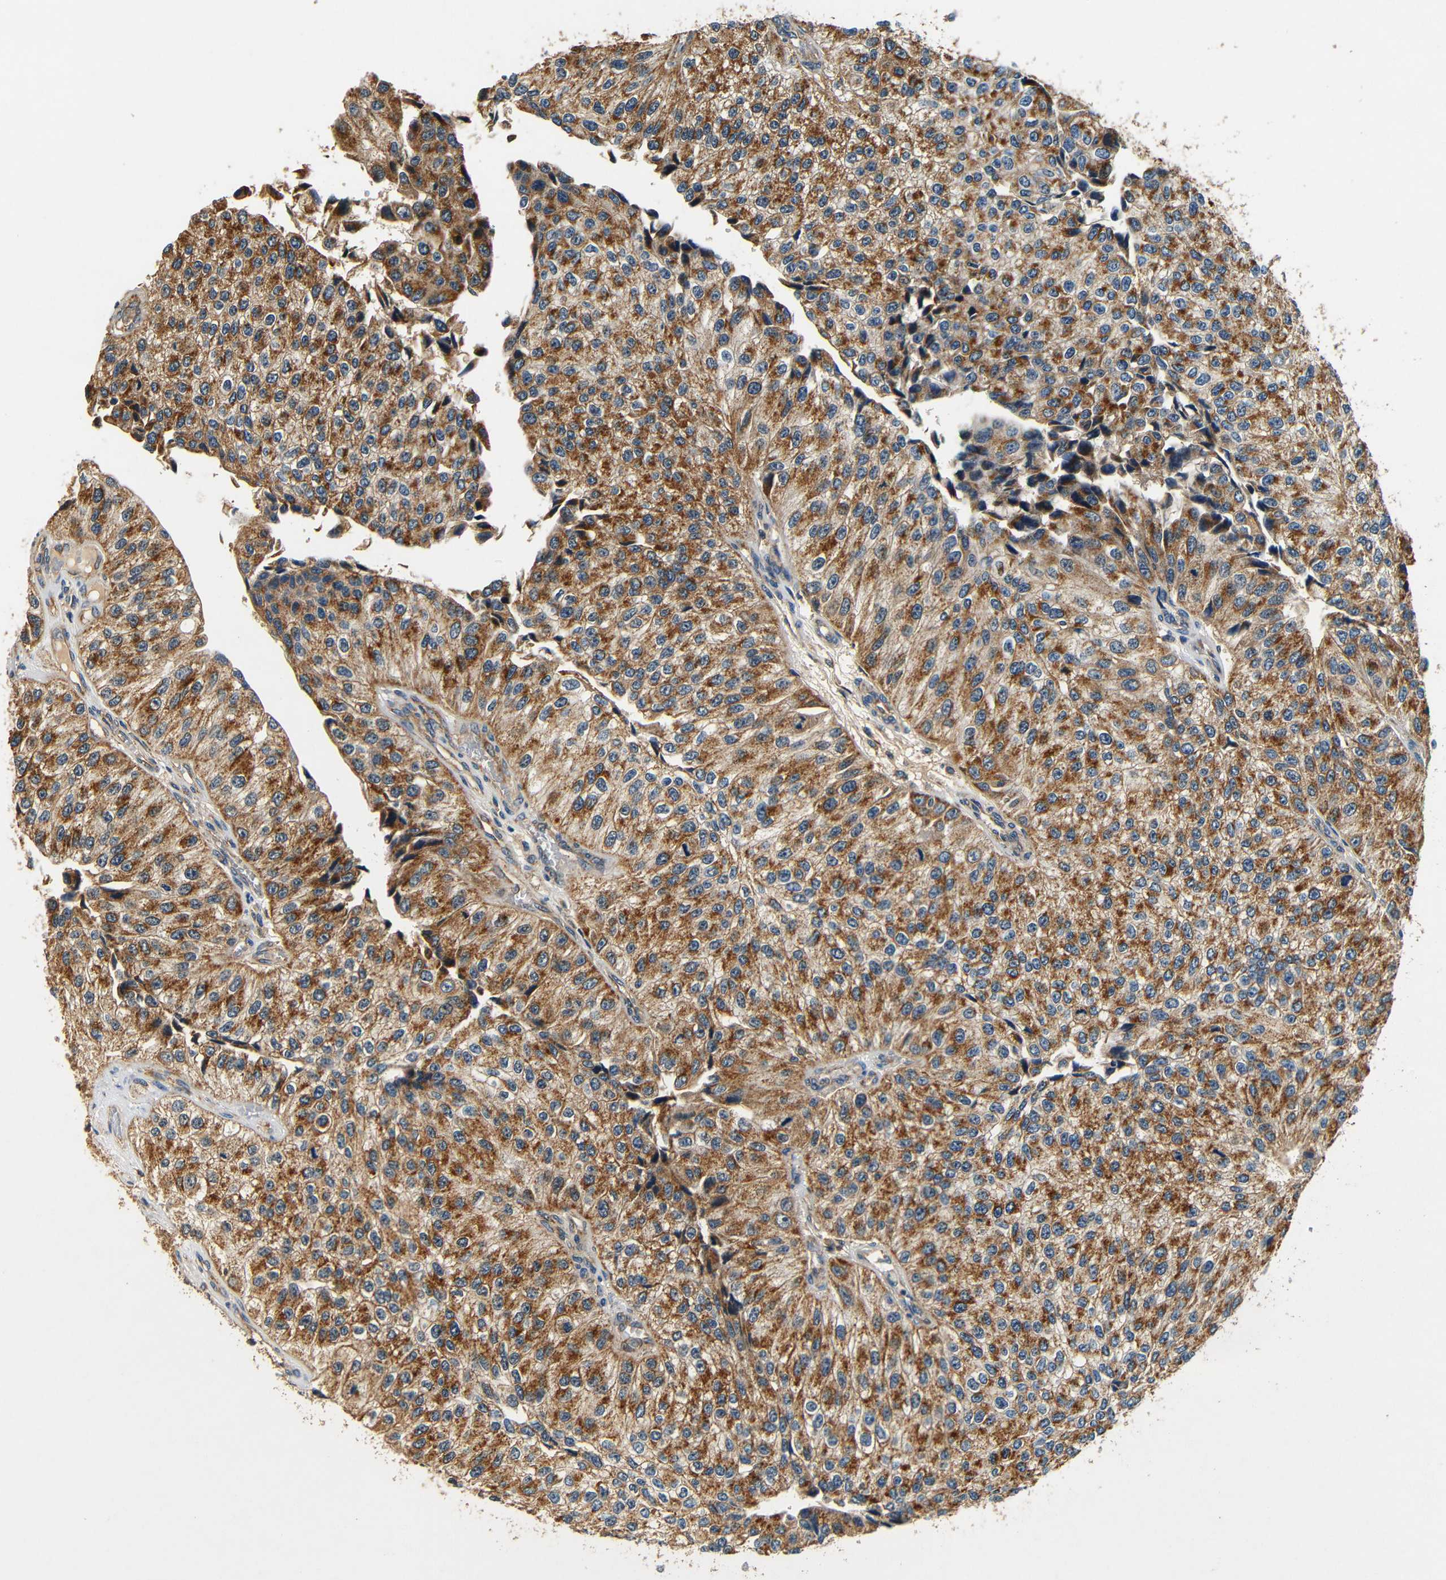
{"staining": {"intensity": "moderate", "quantity": ">75%", "location": "cytoplasmic/membranous"}, "tissue": "urothelial cancer", "cell_type": "Tumor cells", "image_type": "cancer", "snomed": [{"axis": "morphology", "description": "Urothelial carcinoma, High grade"}, {"axis": "topography", "description": "Kidney"}, {"axis": "topography", "description": "Urinary bladder"}], "caption": "Urothelial cancer stained with IHC demonstrates moderate cytoplasmic/membranous expression in about >75% of tumor cells.", "gene": "MTX1", "patient": {"sex": "male", "age": 77}}